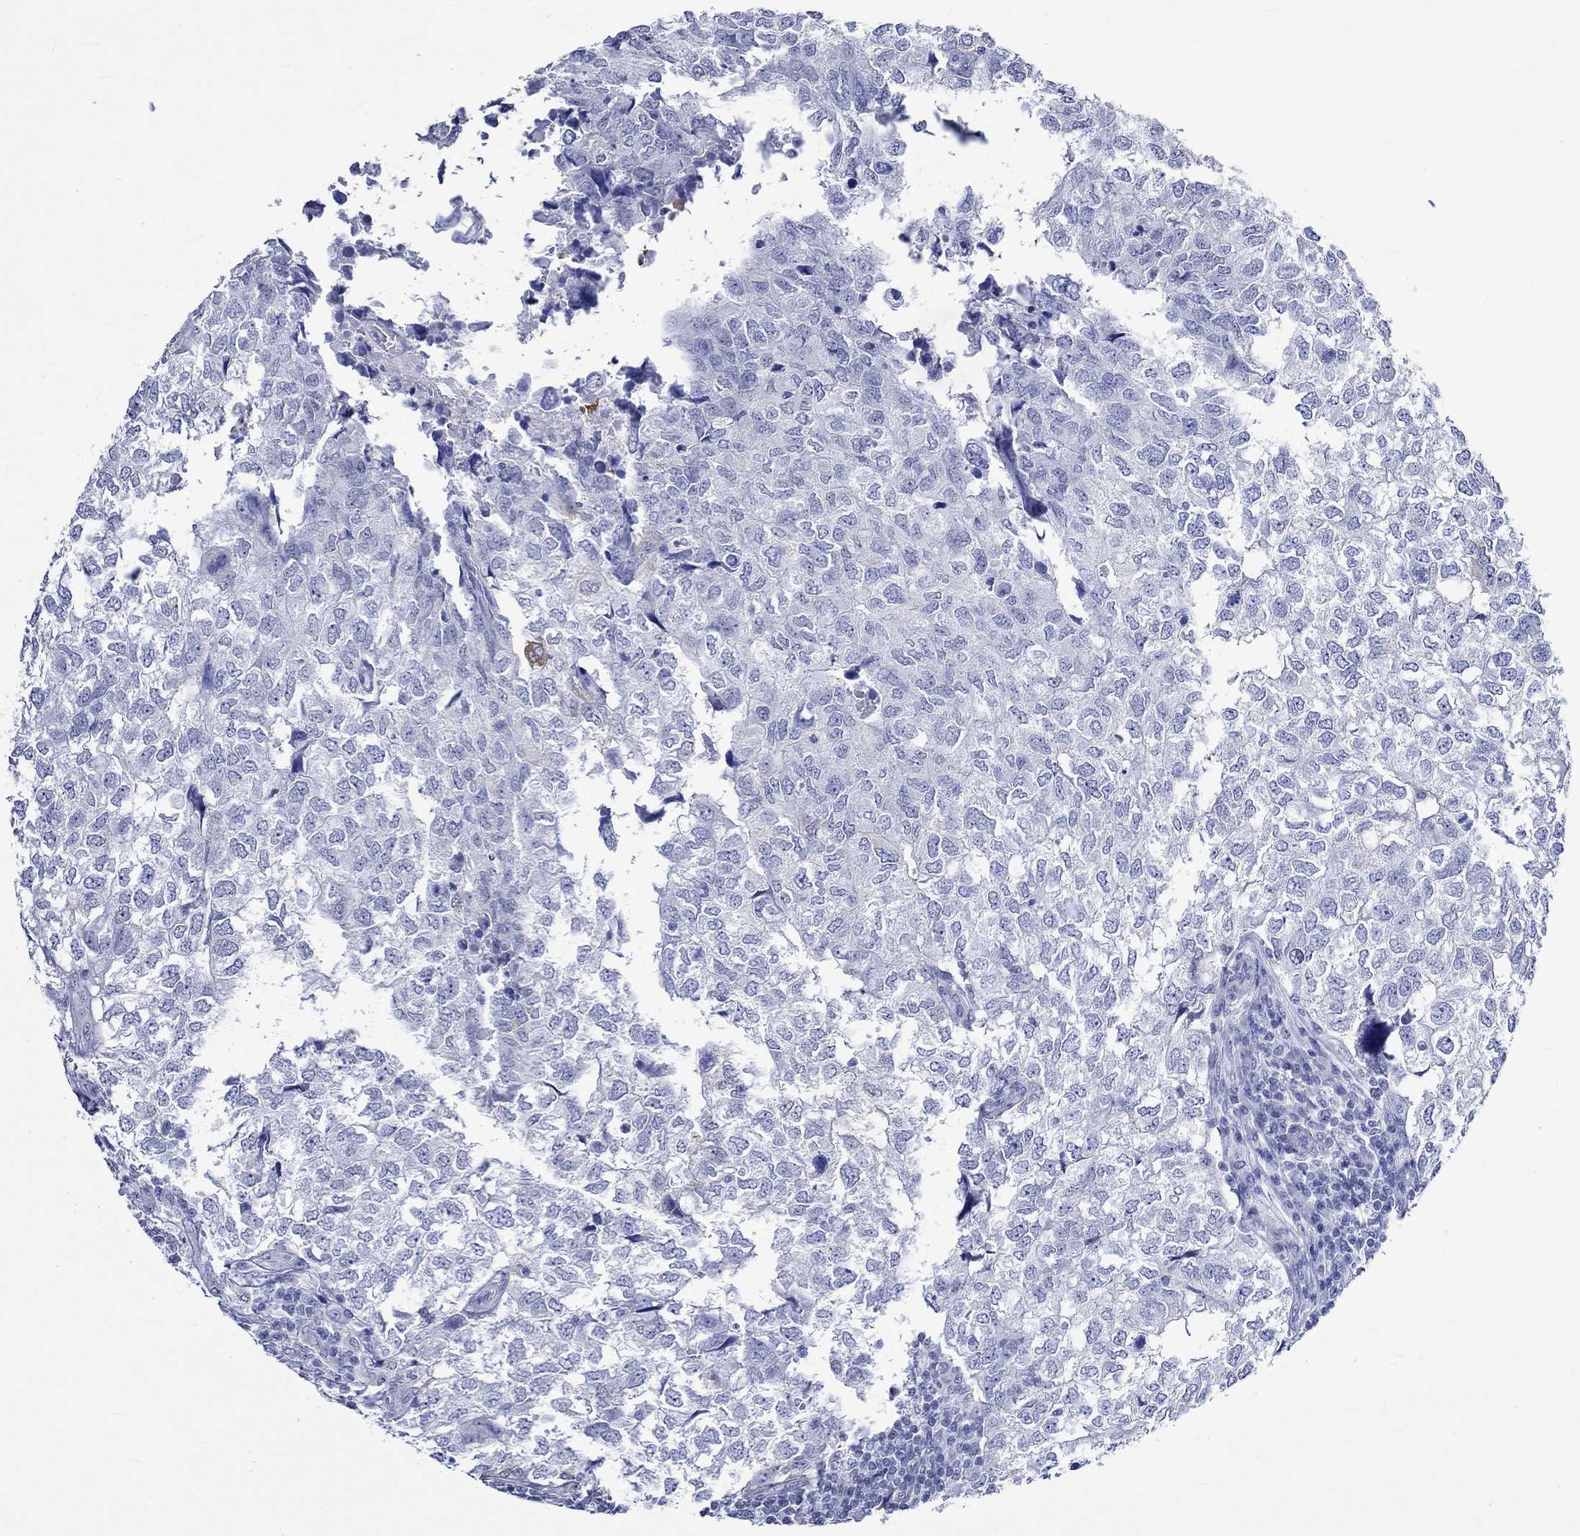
{"staining": {"intensity": "negative", "quantity": "none", "location": "none"}, "tissue": "breast cancer", "cell_type": "Tumor cells", "image_type": "cancer", "snomed": [{"axis": "morphology", "description": "Duct carcinoma"}, {"axis": "topography", "description": "Breast"}], "caption": "DAB (3,3'-diaminobenzidine) immunohistochemical staining of human intraductal carcinoma (breast) demonstrates no significant expression in tumor cells.", "gene": "CRYAB", "patient": {"sex": "female", "age": 30}}